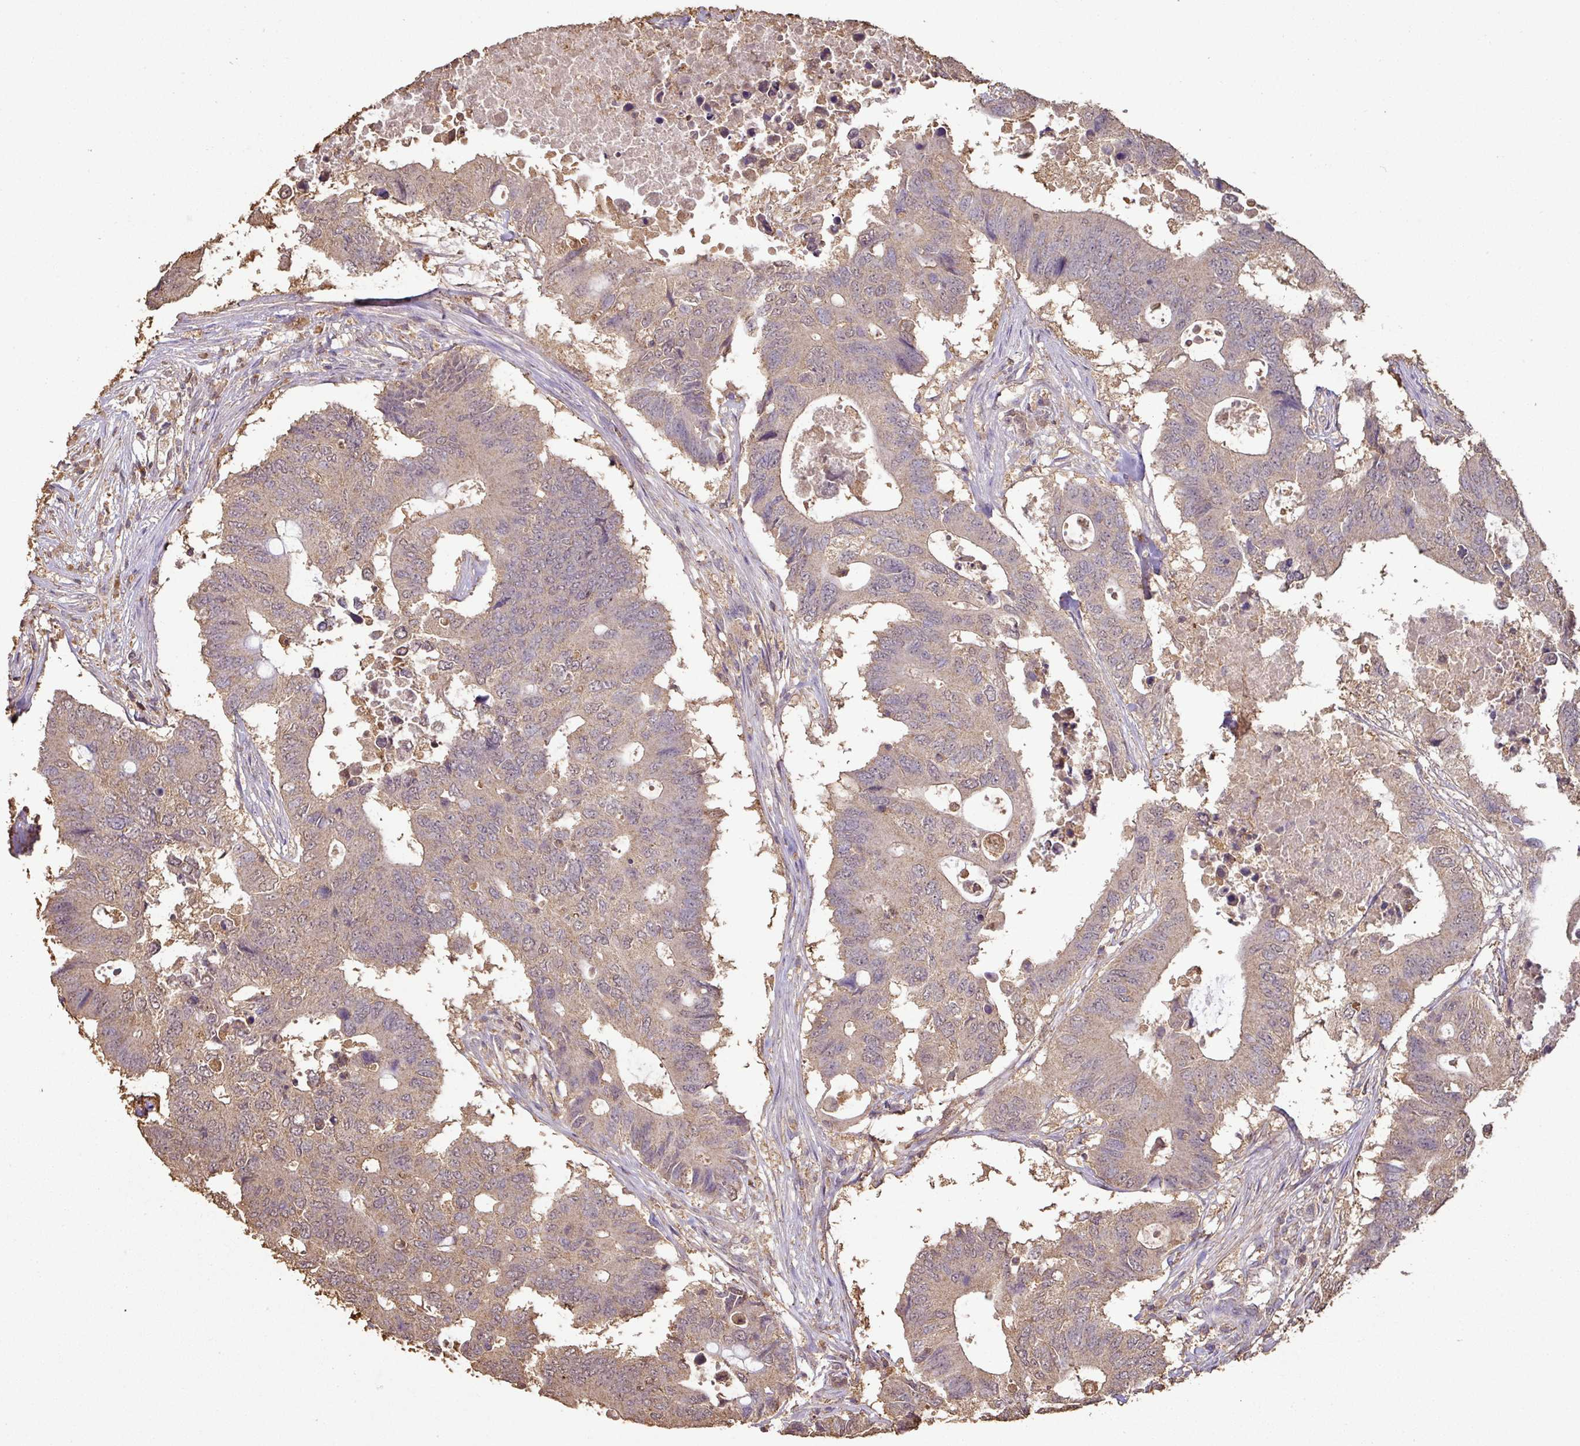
{"staining": {"intensity": "weak", "quantity": ">75%", "location": "cytoplasmic/membranous"}, "tissue": "colorectal cancer", "cell_type": "Tumor cells", "image_type": "cancer", "snomed": [{"axis": "morphology", "description": "Adenocarcinoma, NOS"}, {"axis": "topography", "description": "Colon"}], "caption": "DAB immunohistochemical staining of human colorectal adenocarcinoma reveals weak cytoplasmic/membranous protein positivity in about >75% of tumor cells. The staining was performed using DAB to visualize the protein expression in brown, while the nuclei were stained in blue with hematoxylin (Magnification: 20x).", "gene": "ATAT1", "patient": {"sex": "male", "age": 71}}